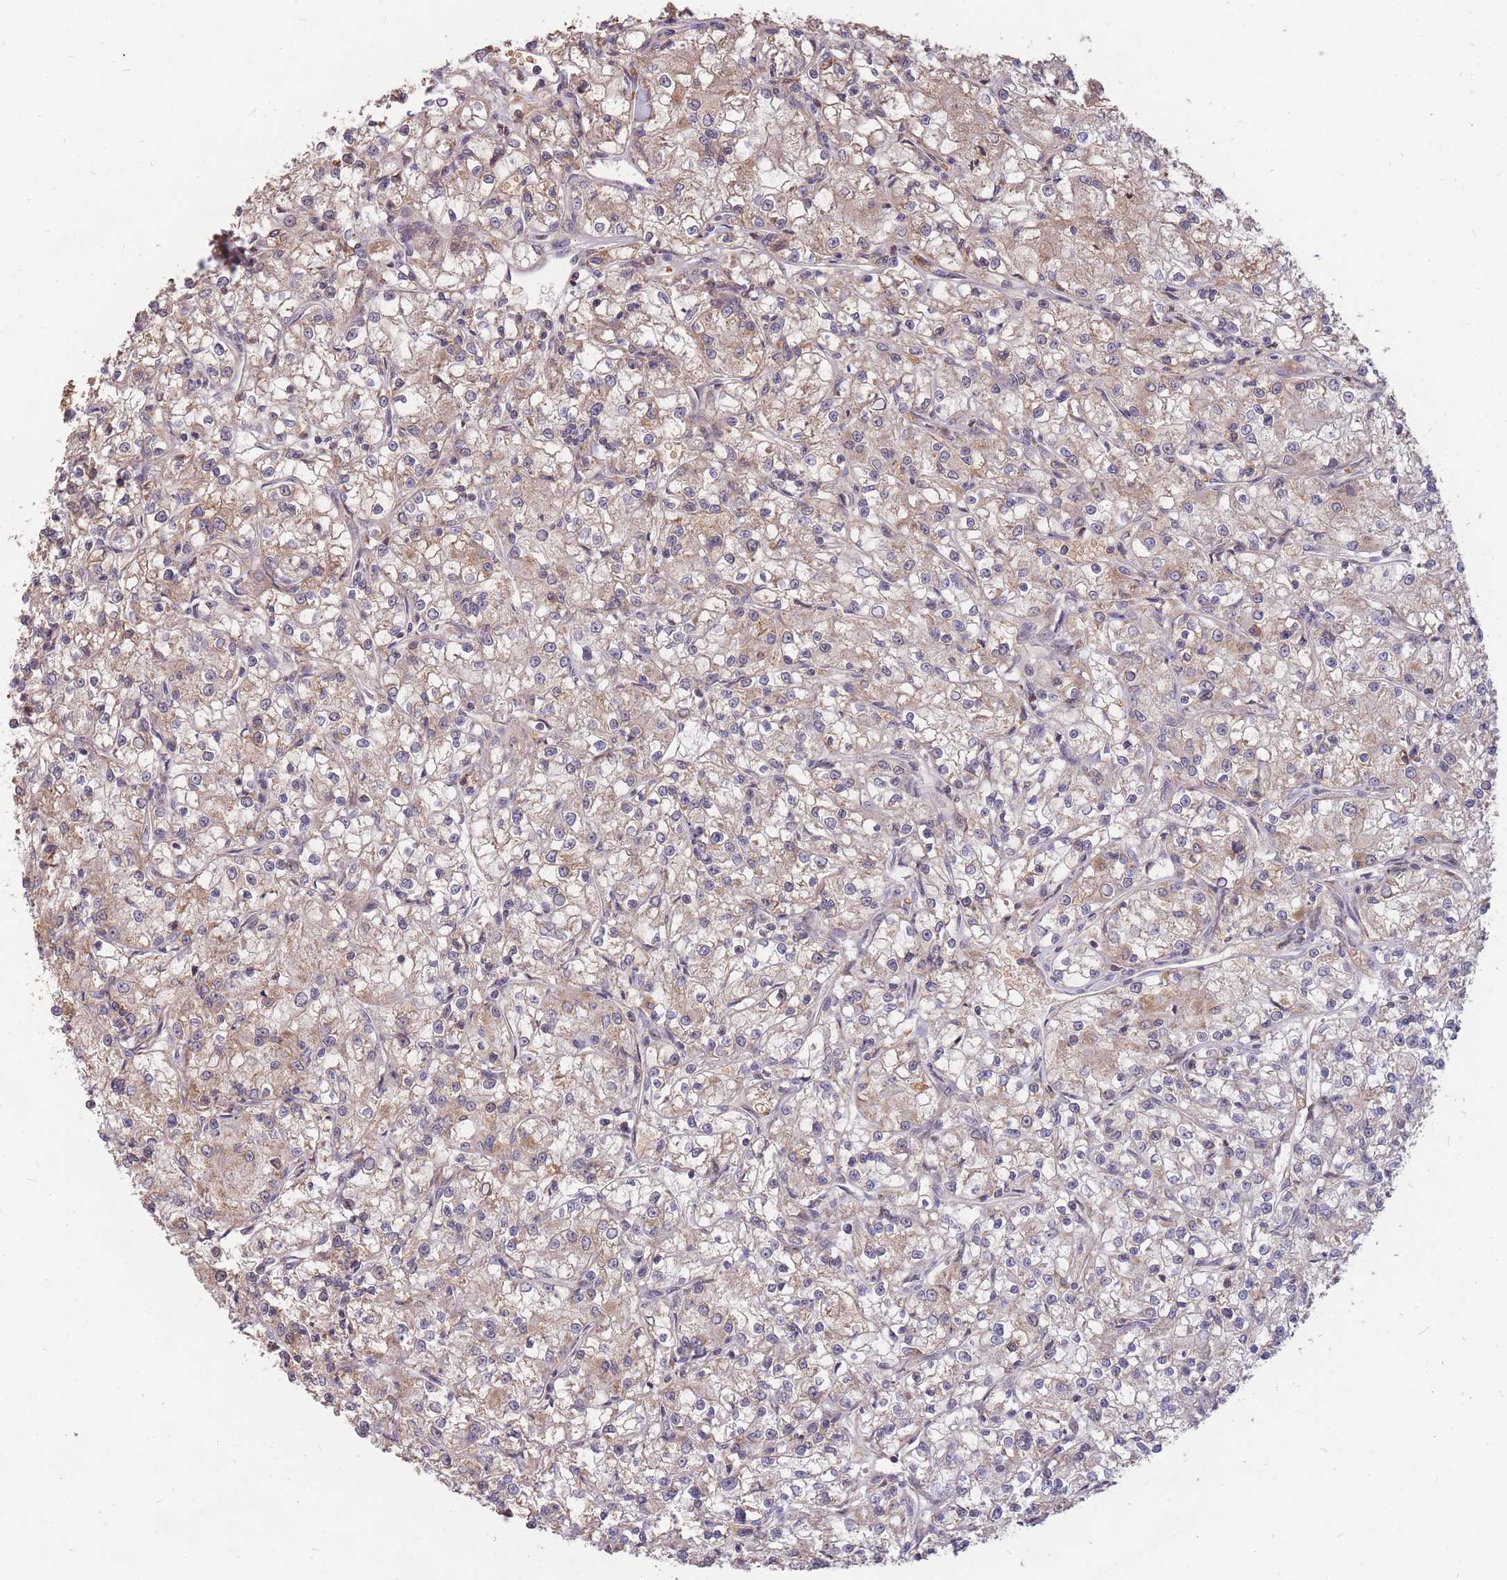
{"staining": {"intensity": "weak", "quantity": "25%-75%", "location": "cytoplasmic/membranous"}, "tissue": "renal cancer", "cell_type": "Tumor cells", "image_type": "cancer", "snomed": [{"axis": "morphology", "description": "Adenocarcinoma, NOS"}, {"axis": "topography", "description": "Kidney"}], "caption": "This is an image of immunohistochemistry staining of renal cancer (adenocarcinoma), which shows weak positivity in the cytoplasmic/membranous of tumor cells.", "gene": "PTPMT1", "patient": {"sex": "female", "age": 59}}